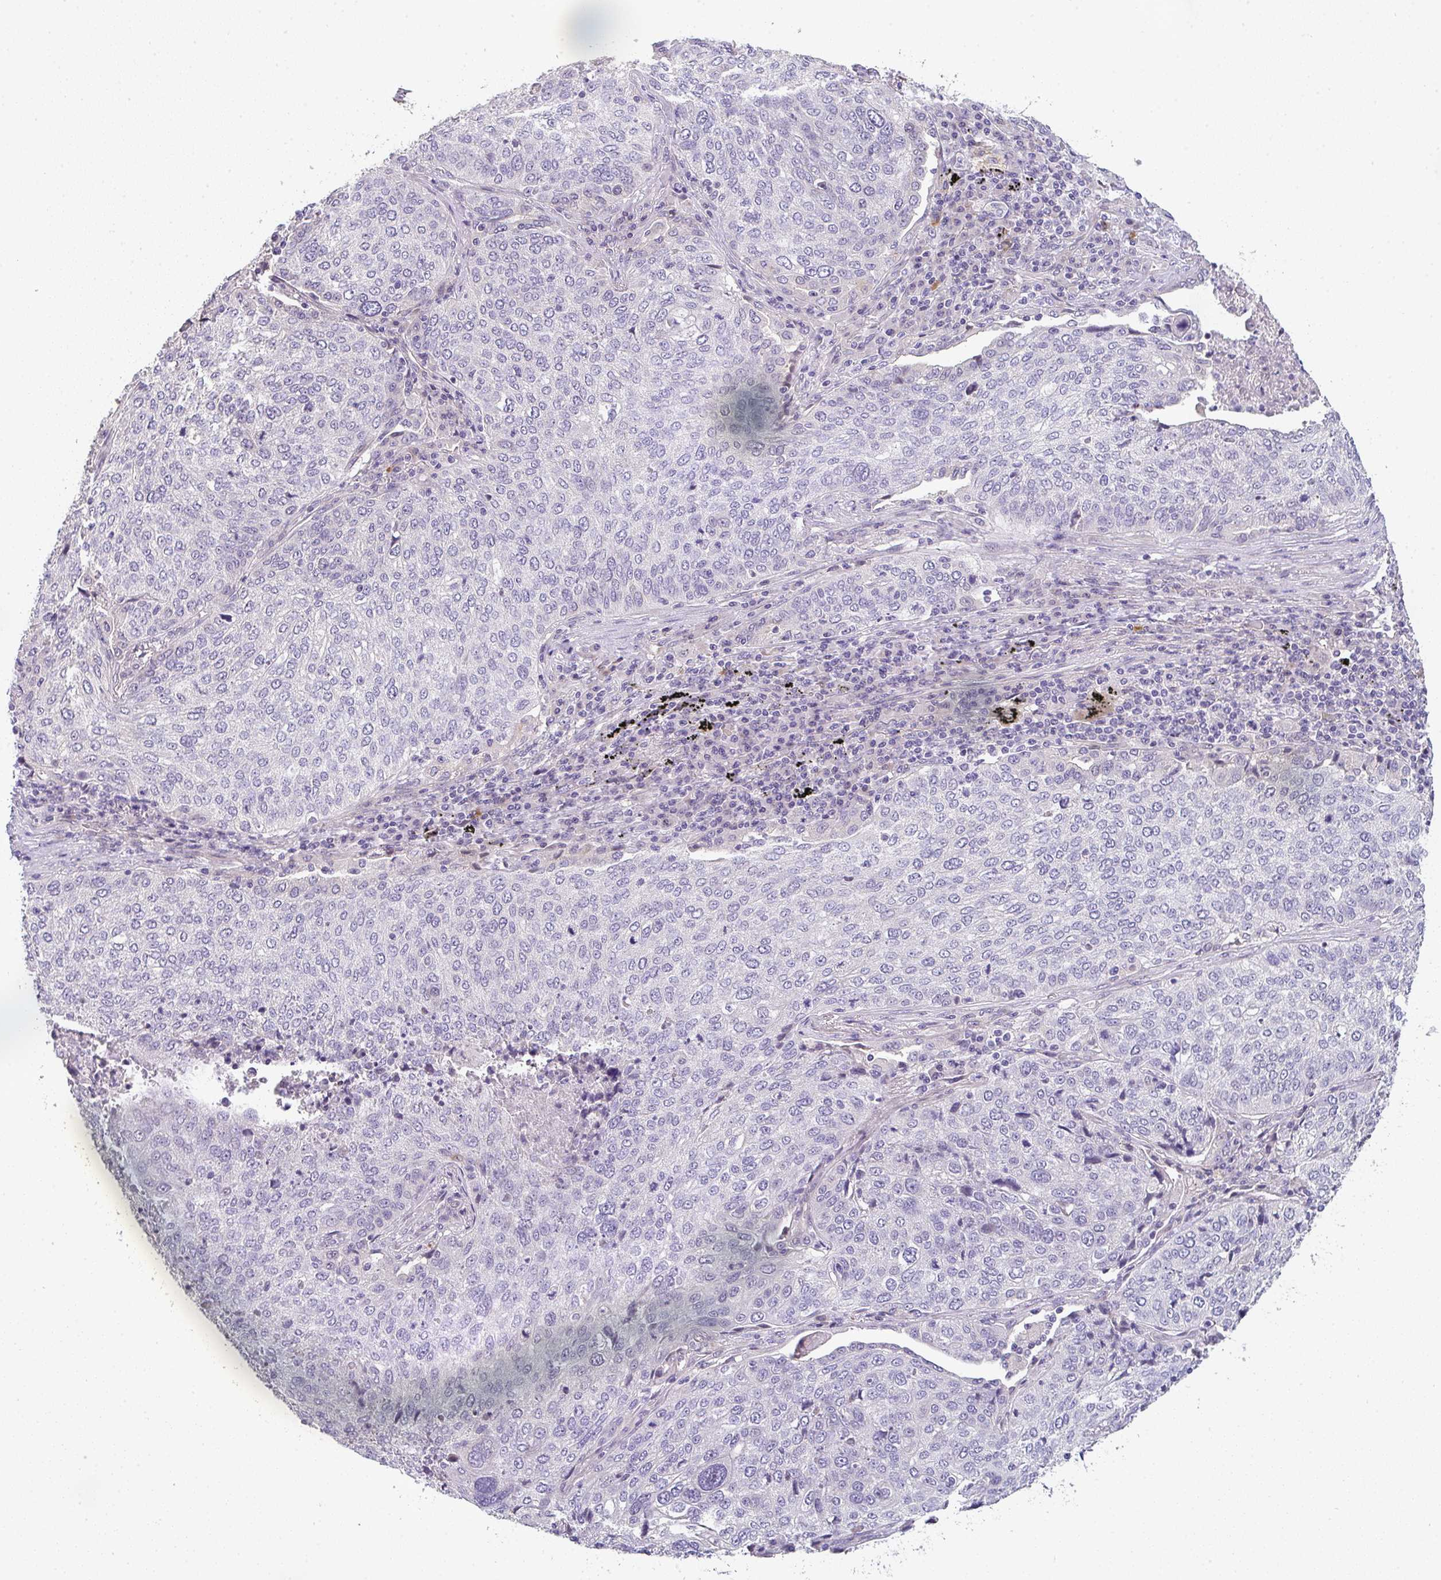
{"staining": {"intensity": "negative", "quantity": "none", "location": "none"}, "tissue": "lung cancer", "cell_type": "Tumor cells", "image_type": "cancer", "snomed": [{"axis": "morphology", "description": "Squamous cell carcinoma, NOS"}, {"axis": "topography", "description": "Lung"}], "caption": "Micrograph shows no significant protein positivity in tumor cells of lung cancer (squamous cell carcinoma). The staining was performed using DAB to visualize the protein expression in brown, while the nuclei were stained in blue with hematoxylin (Magnification: 20x).", "gene": "TNFRSF10A", "patient": {"sex": "male", "age": 63}}